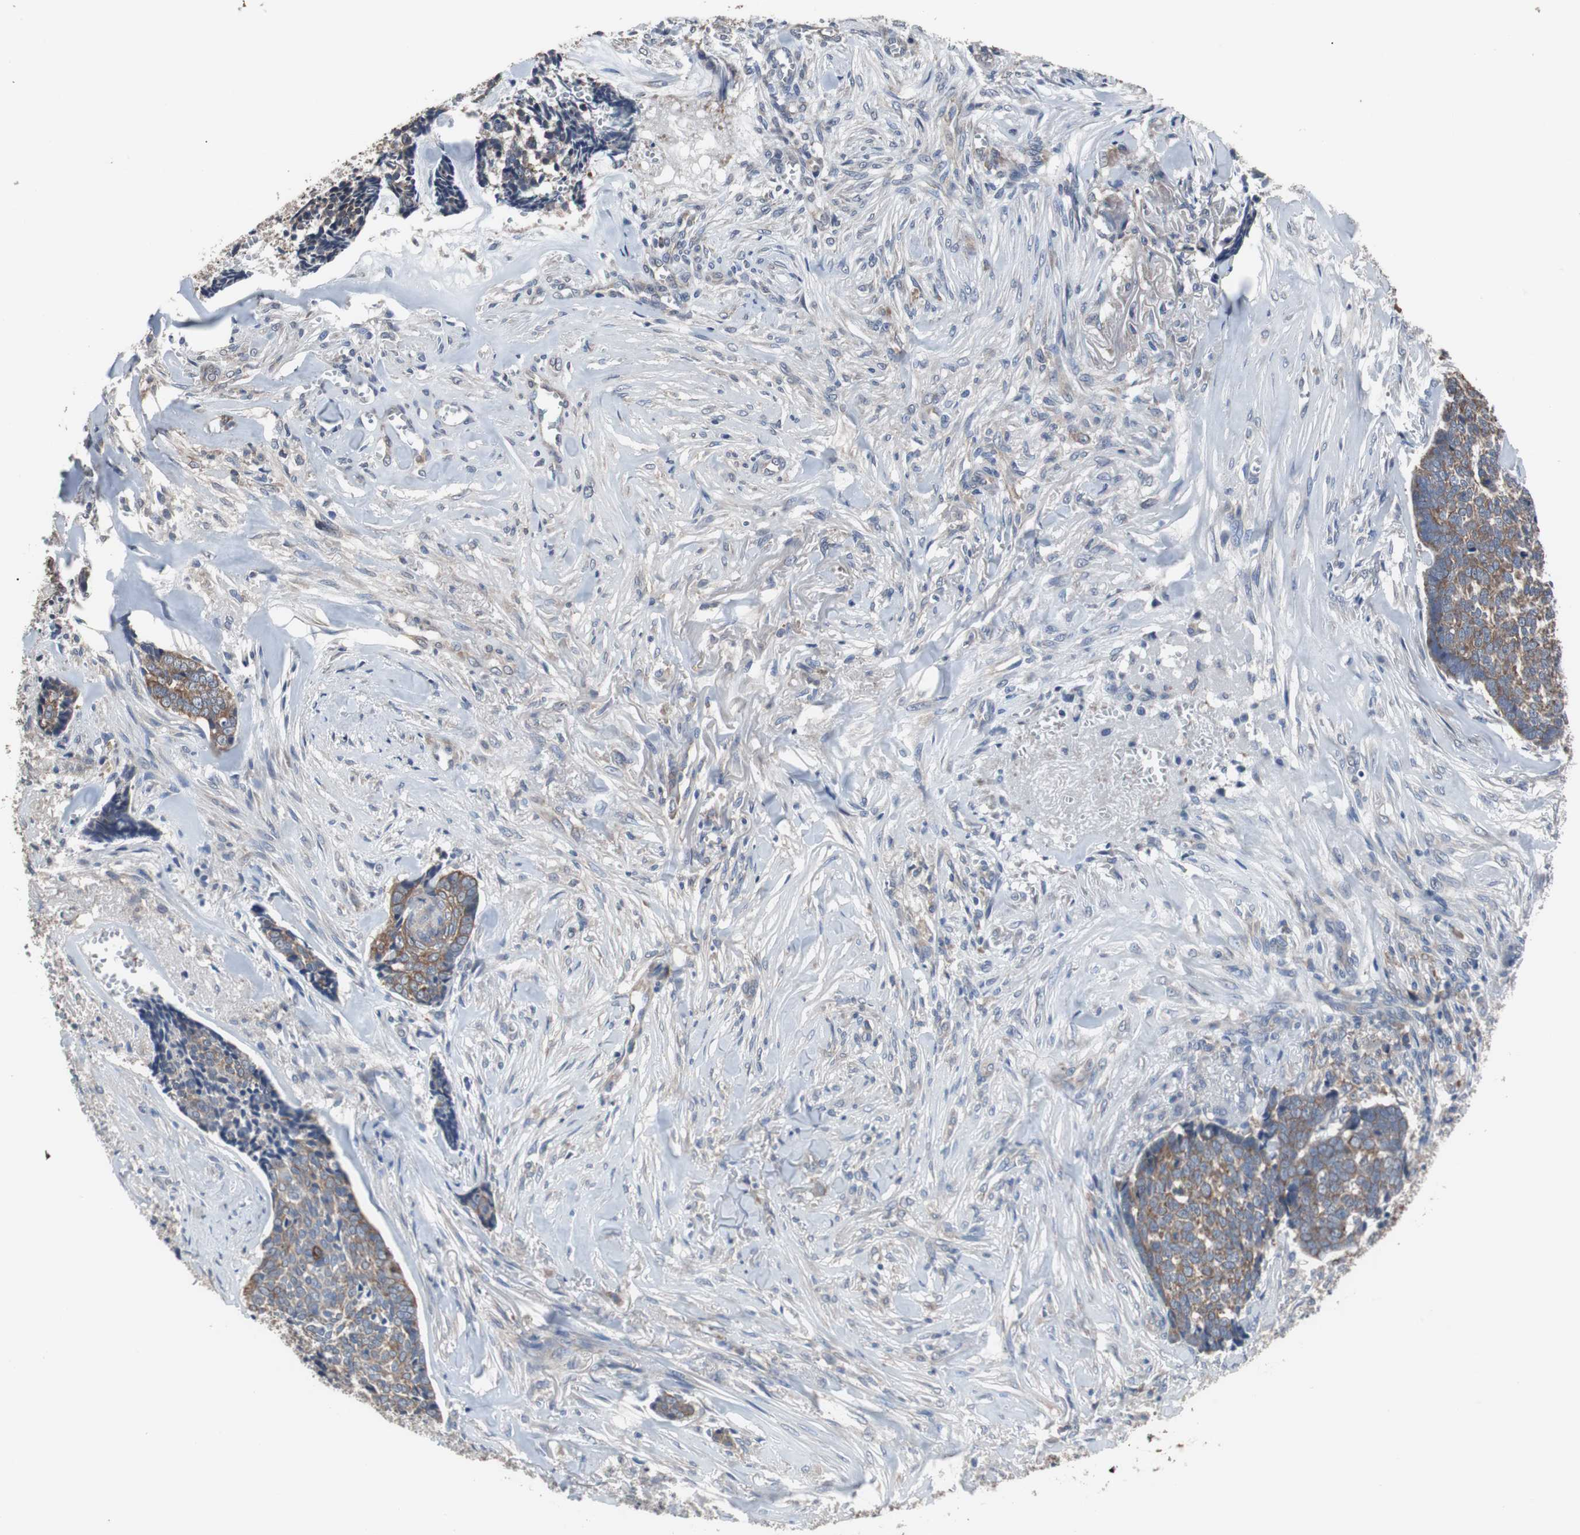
{"staining": {"intensity": "moderate", "quantity": ">75%", "location": "cytoplasmic/membranous"}, "tissue": "skin cancer", "cell_type": "Tumor cells", "image_type": "cancer", "snomed": [{"axis": "morphology", "description": "Basal cell carcinoma"}, {"axis": "topography", "description": "Skin"}], "caption": "Tumor cells reveal medium levels of moderate cytoplasmic/membranous positivity in about >75% of cells in human skin cancer (basal cell carcinoma).", "gene": "USP10", "patient": {"sex": "male", "age": 84}}